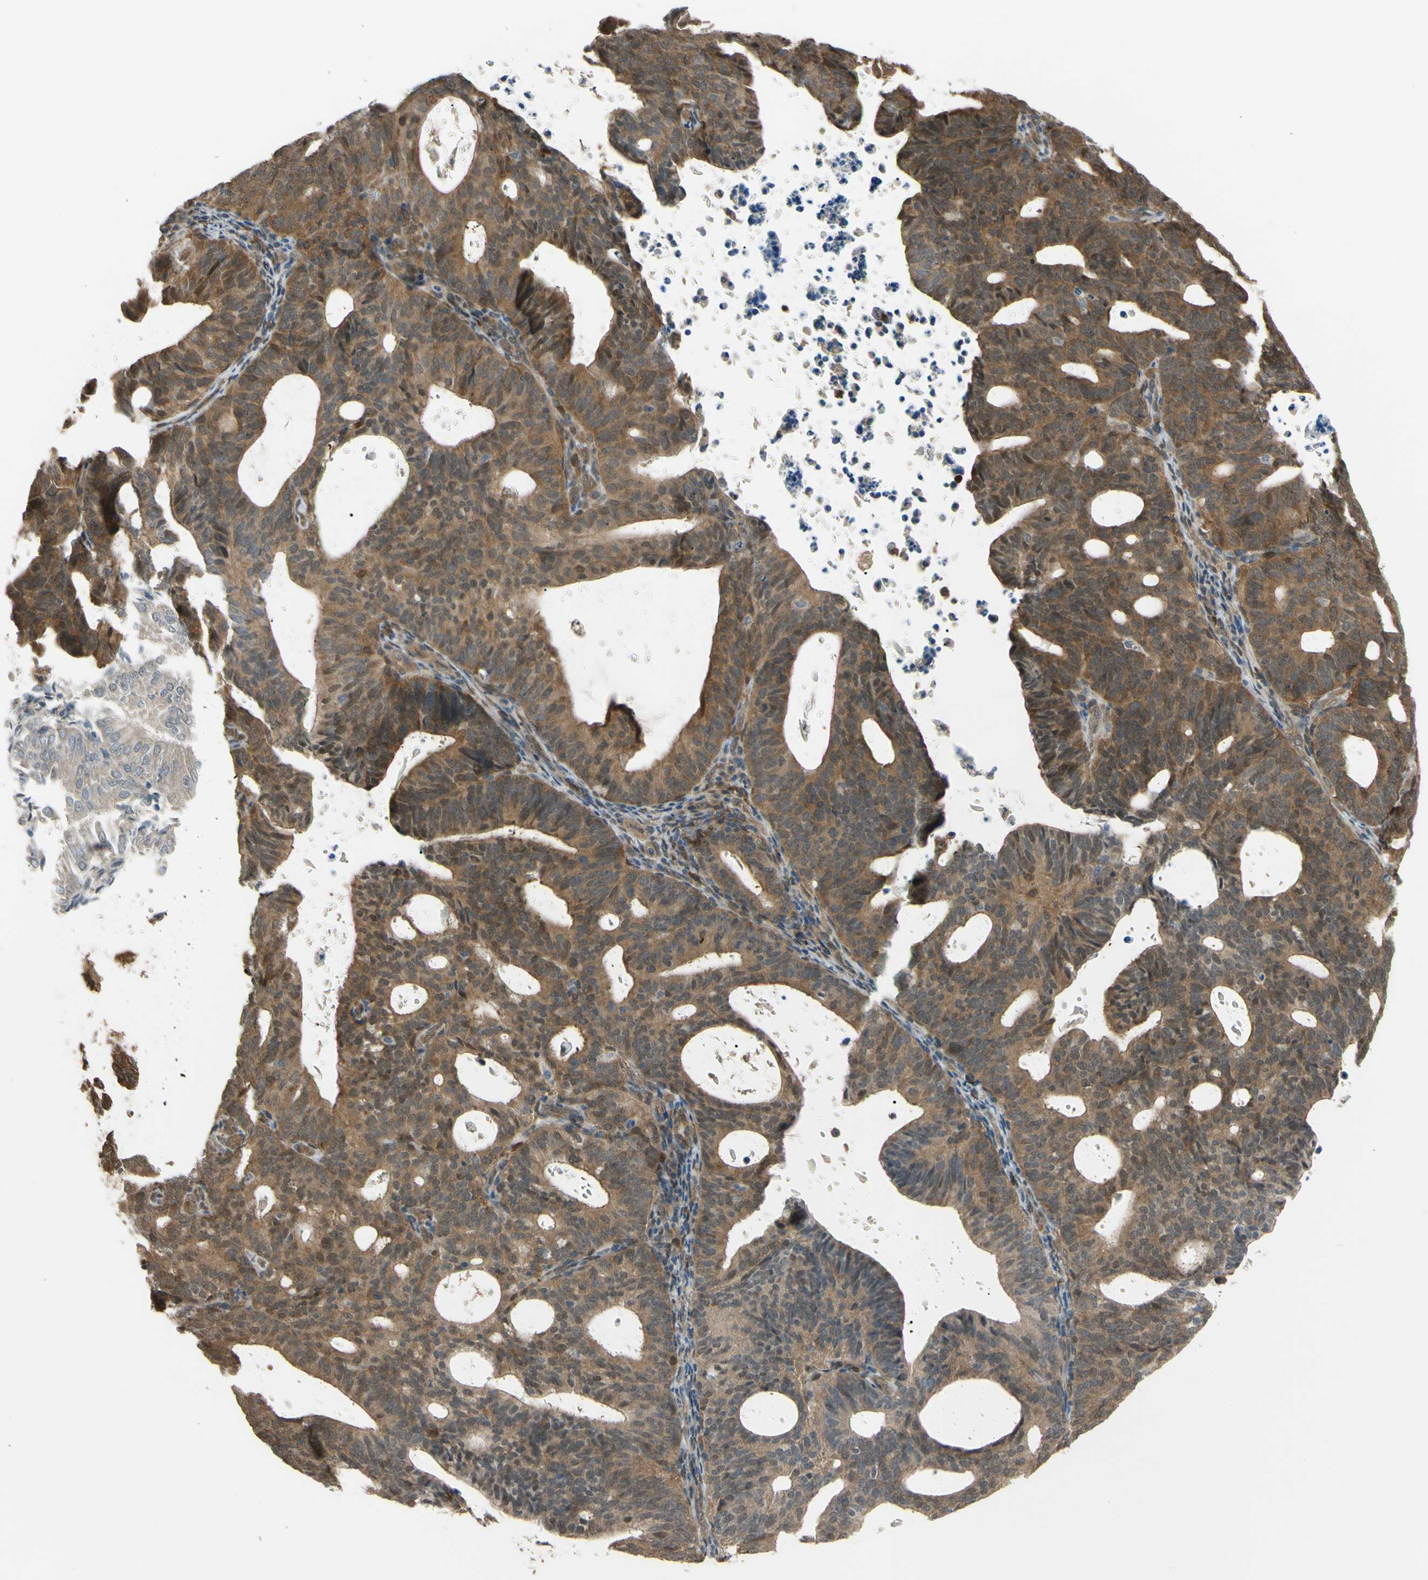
{"staining": {"intensity": "moderate", "quantity": ">75%", "location": "cytoplasmic/membranous"}, "tissue": "endometrial cancer", "cell_type": "Tumor cells", "image_type": "cancer", "snomed": [{"axis": "morphology", "description": "Adenocarcinoma, NOS"}, {"axis": "topography", "description": "Uterus"}], "caption": "IHC histopathology image of endometrial cancer (adenocarcinoma) stained for a protein (brown), which exhibits medium levels of moderate cytoplasmic/membranous staining in about >75% of tumor cells.", "gene": "YWHAQ", "patient": {"sex": "female", "age": 83}}